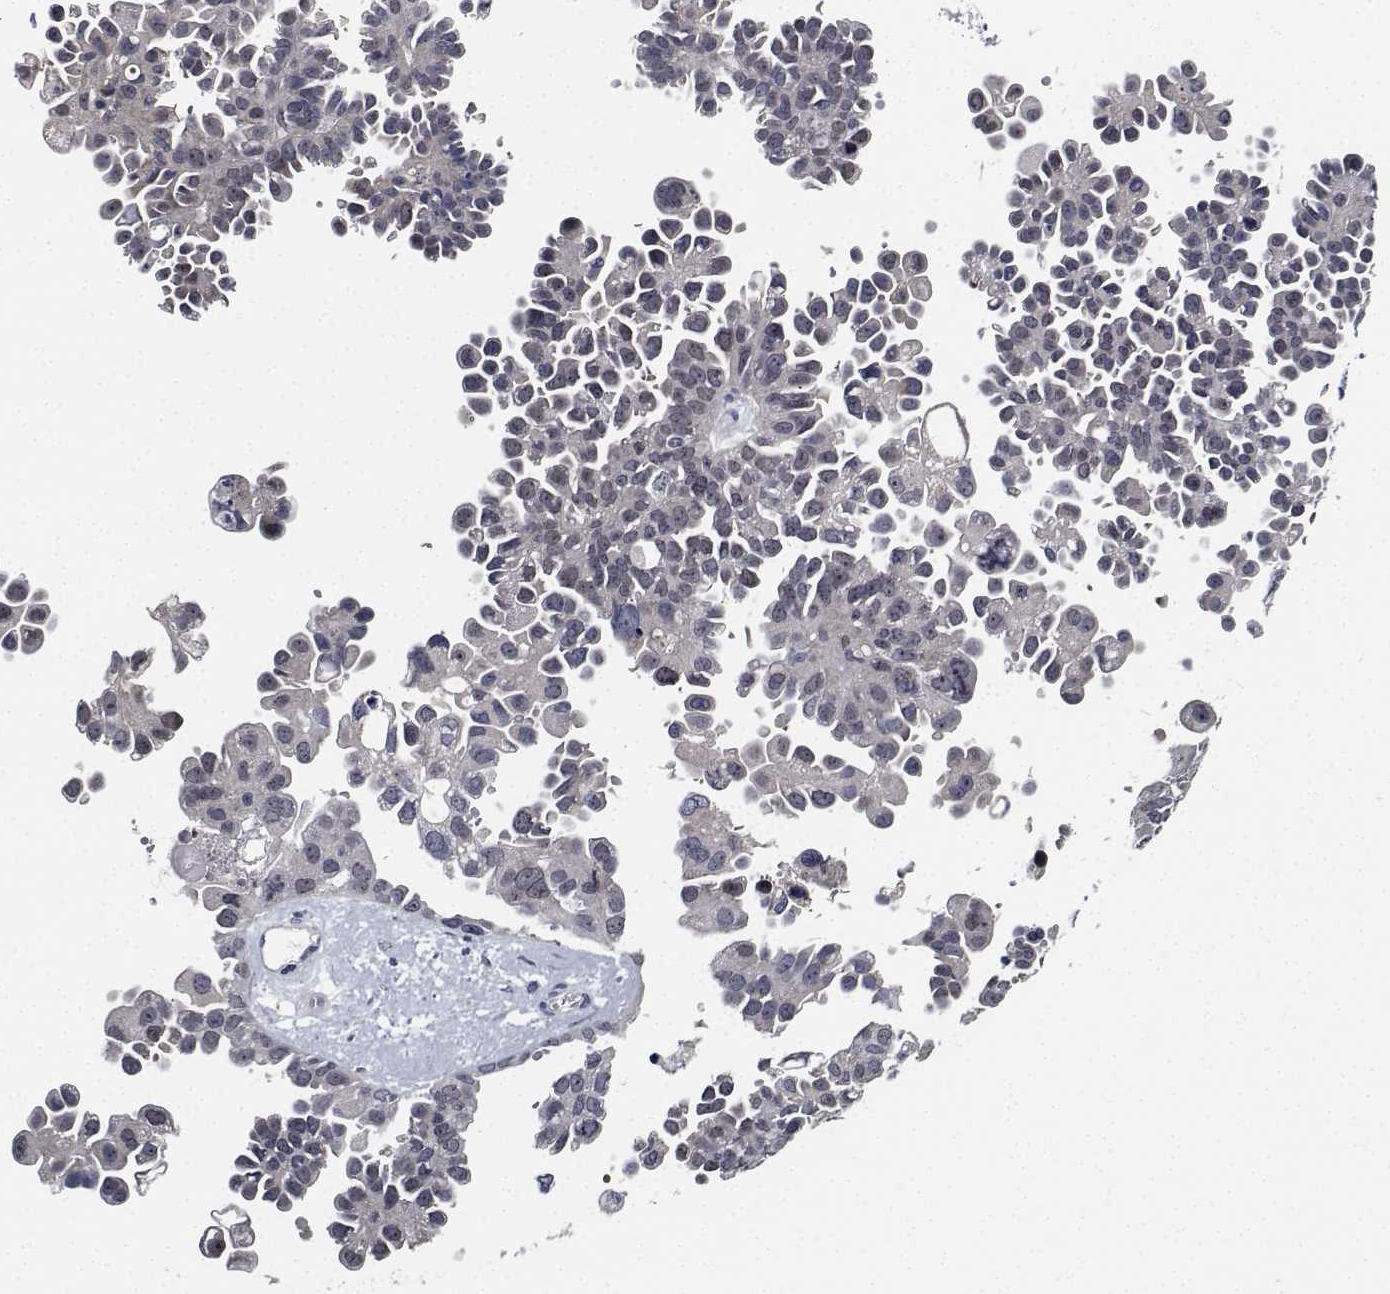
{"staining": {"intensity": "weak", "quantity": "25%-75%", "location": "nuclear"}, "tissue": "ovarian cancer", "cell_type": "Tumor cells", "image_type": "cancer", "snomed": [{"axis": "morphology", "description": "Cystadenocarcinoma, serous, NOS"}, {"axis": "topography", "description": "Ovary"}], "caption": "Tumor cells show weak nuclear positivity in about 25%-75% of cells in ovarian cancer (serous cystadenocarcinoma).", "gene": "NVL", "patient": {"sex": "female", "age": 53}}